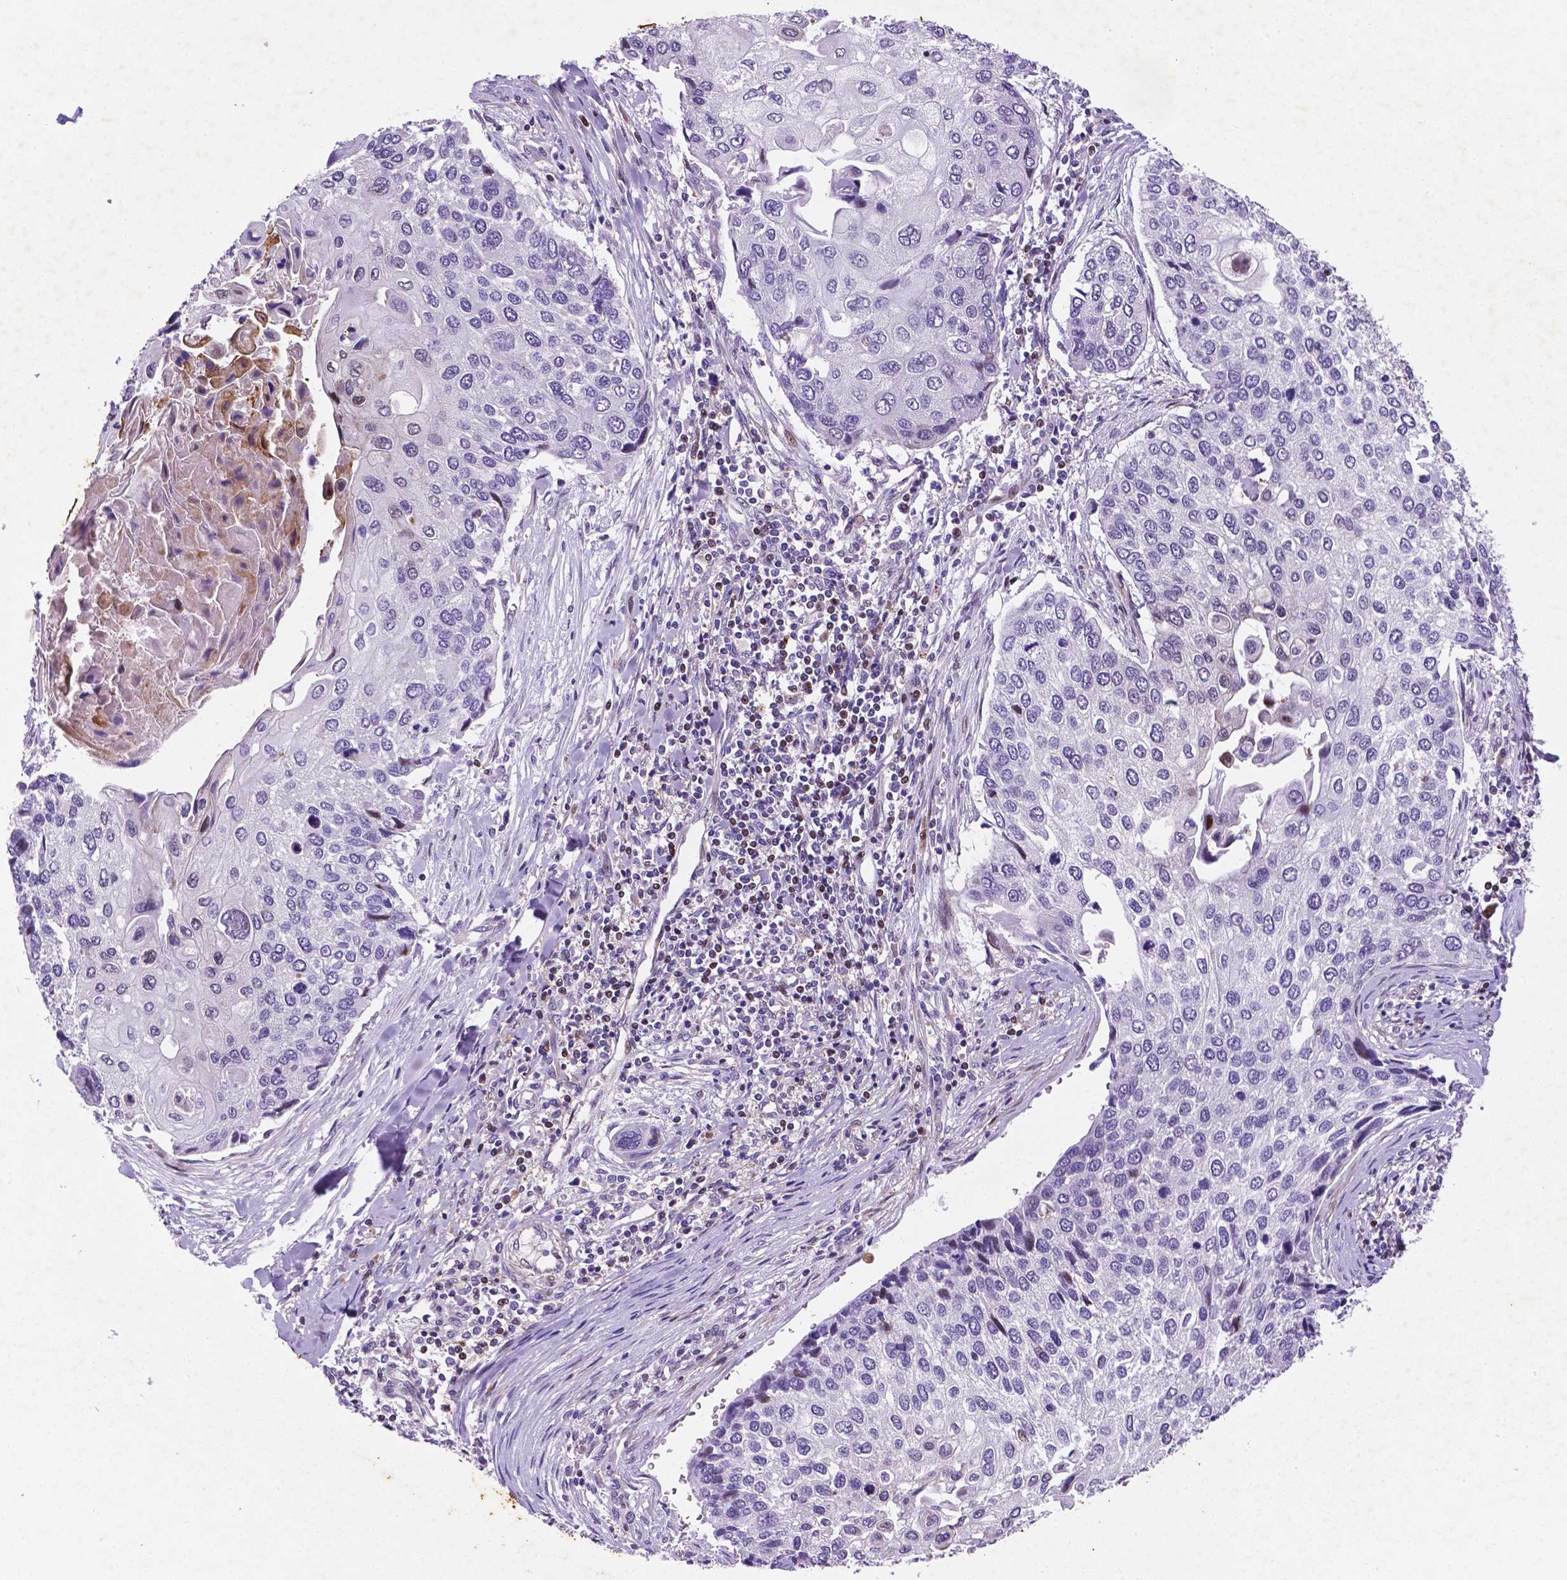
{"staining": {"intensity": "negative", "quantity": "none", "location": "none"}, "tissue": "lung cancer", "cell_type": "Tumor cells", "image_type": "cancer", "snomed": [{"axis": "morphology", "description": "Squamous cell carcinoma, NOS"}, {"axis": "morphology", "description": "Squamous cell carcinoma, metastatic, NOS"}, {"axis": "topography", "description": "Lung"}], "caption": "IHC of lung squamous cell carcinoma demonstrates no expression in tumor cells. Brightfield microscopy of IHC stained with DAB (brown) and hematoxylin (blue), captured at high magnification.", "gene": "TM4SF20", "patient": {"sex": "male", "age": 63}}